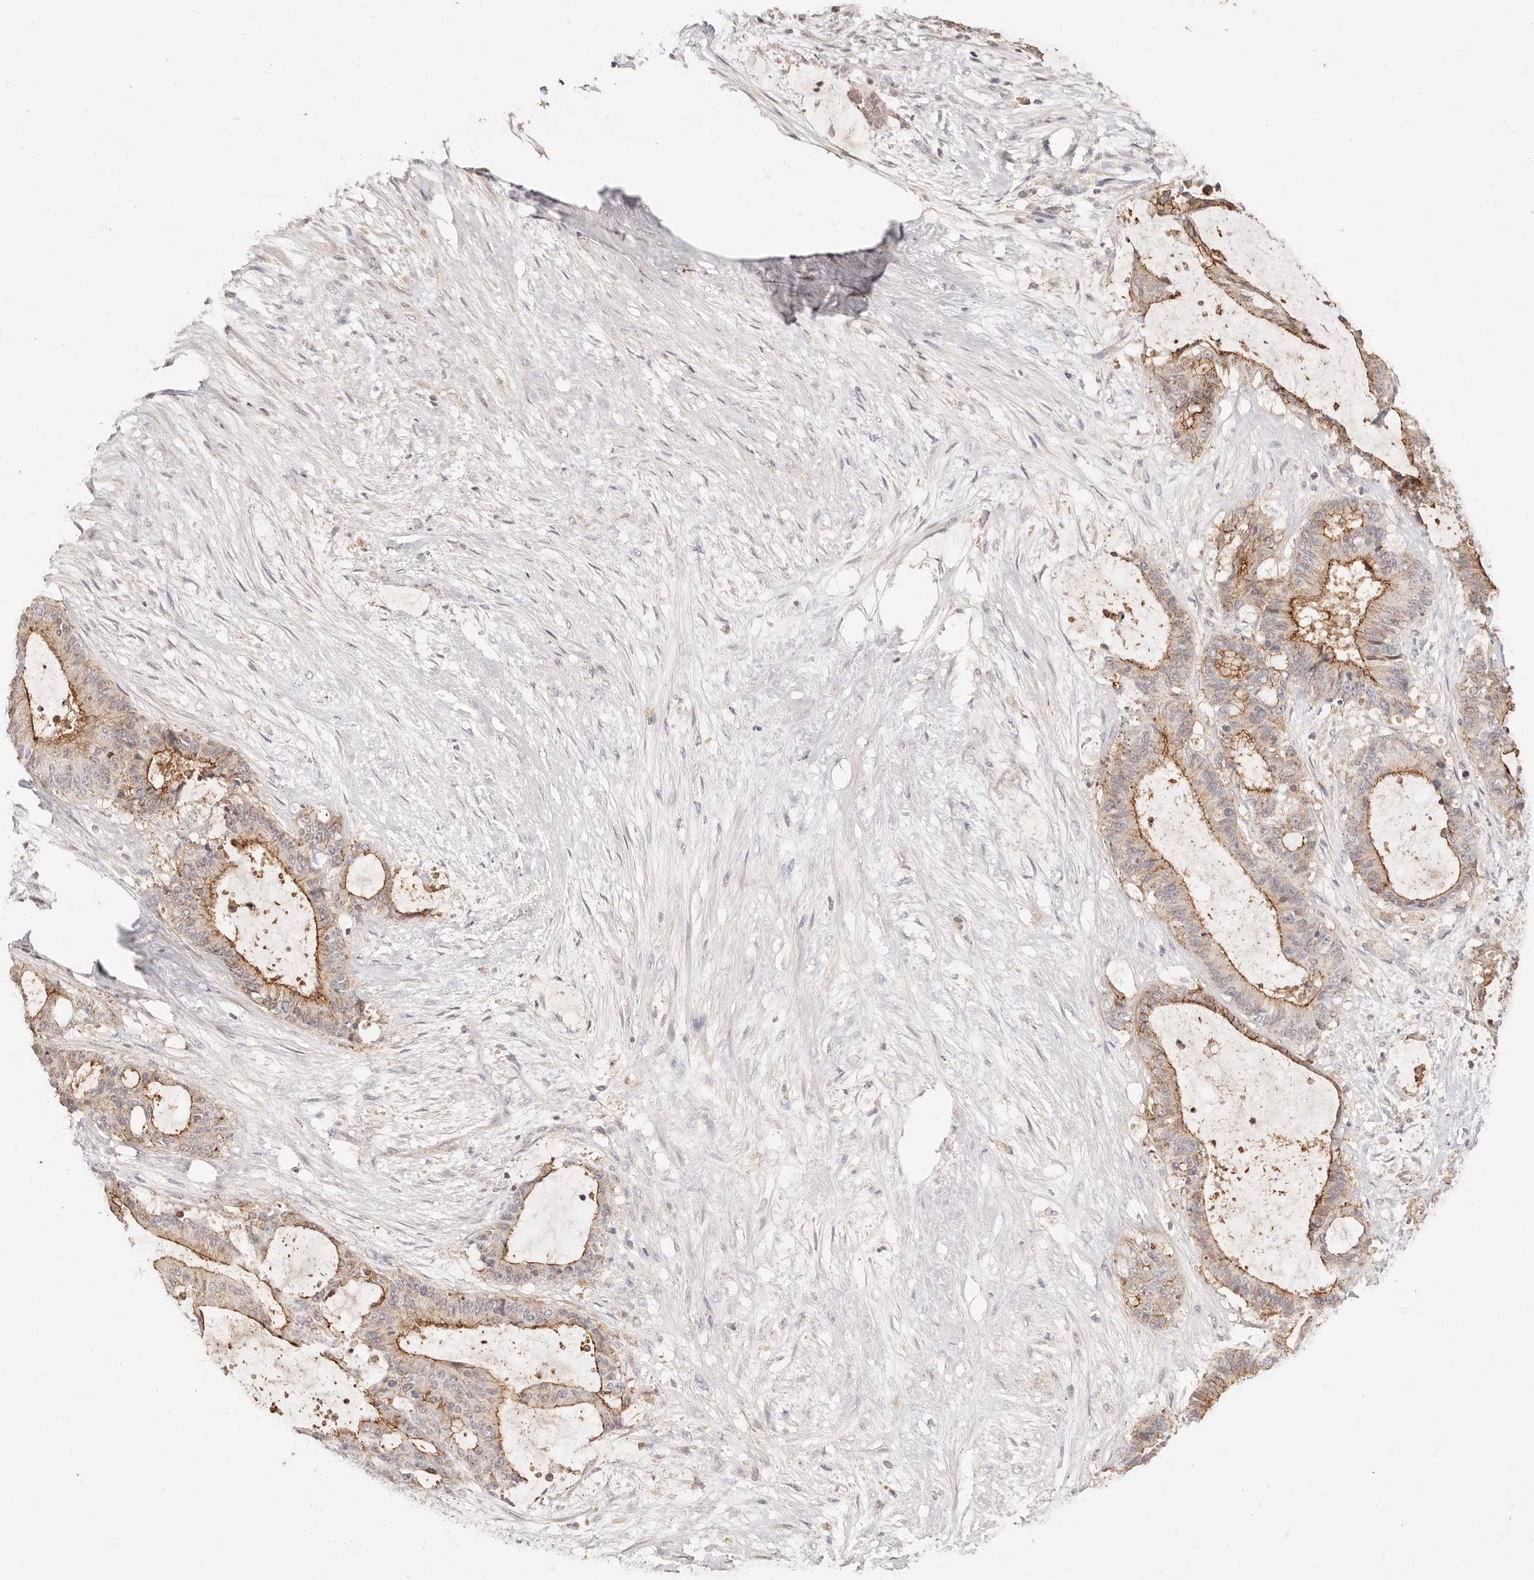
{"staining": {"intensity": "moderate", "quantity": "25%-75%", "location": "cytoplasmic/membranous"}, "tissue": "liver cancer", "cell_type": "Tumor cells", "image_type": "cancer", "snomed": [{"axis": "morphology", "description": "Normal tissue, NOS"}, {"axis": "morphology", "description": "Cholangiocarcinoma"}, {"axis": "topography", "description": "Liver"}, {"axis": "topography", "description": "Peripheral nerve tissue"}], "caption": "Protein analysis of liver cancer tissue reveals moderate cytoplasmic/membranous staining in approximately 25%-75% of tumor cells.", "gene": "CXADR", "patient": {"sex": "female", "age": 73}}